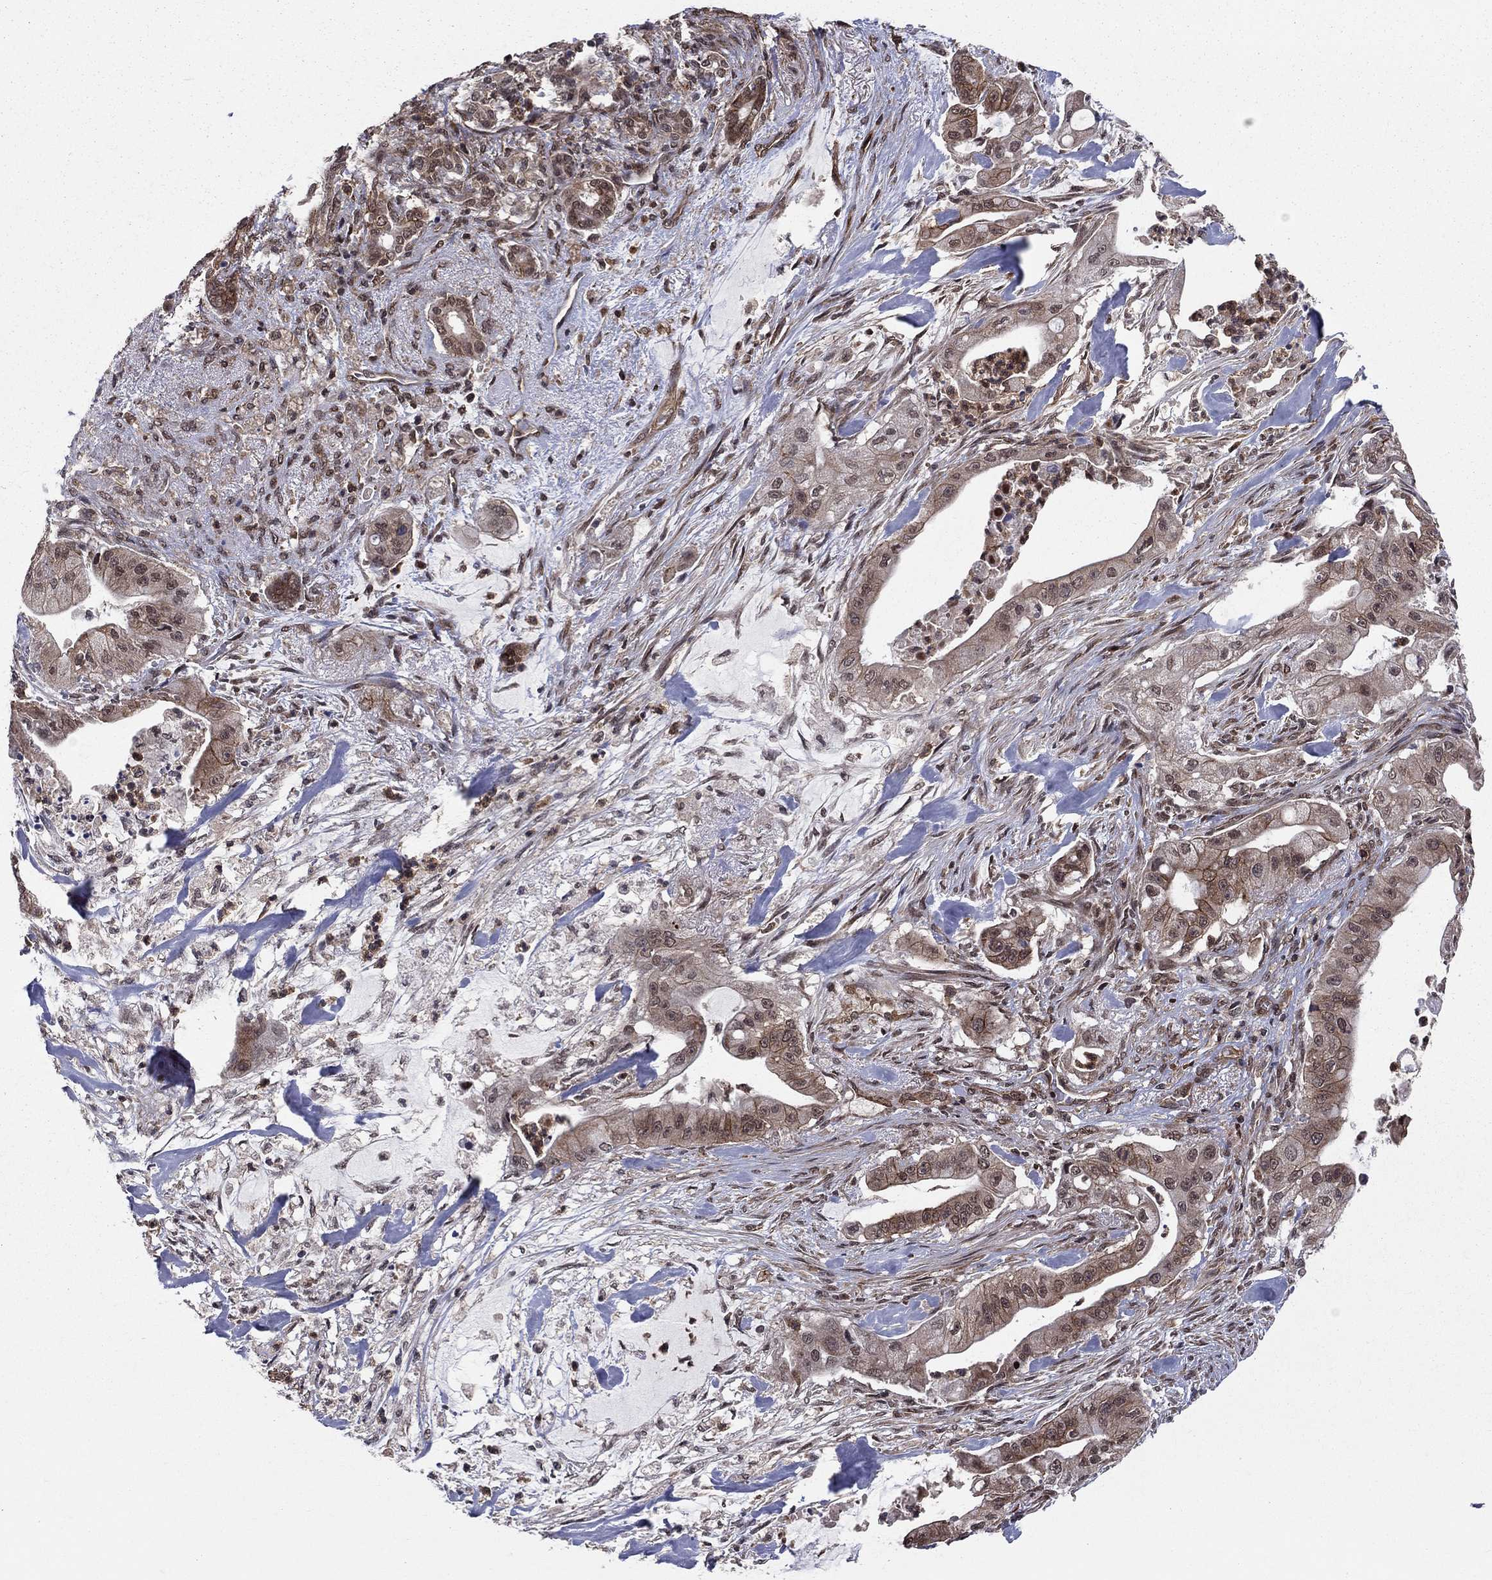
{"staining": {"intensity": "moderate", "quantity": "25%-75%", "location": "cytoplasmic/membranous"}, "tissue": "pancreatic cancer", "cell_type": "Tumor cells", "image_type": "cancer", "snomed": [{"axis": "morphology", "description": "Normal tissue, NOS"}, {"axis": "morphology", "description": "Inflammation, NOS"}, {"axis": "morphology", "description": "Adenocarcinoma, NOS"}, {"axis": "topography", "description": "Pancreas"}], "caption": "A brown stain shows moderate cytoplasmic/membranous staining of a protein in pancreatic cancer (adenocarcinoma) tumor cells.", "gene": "SSX2IP", "patient": {"sex": "male", "age": 57}}